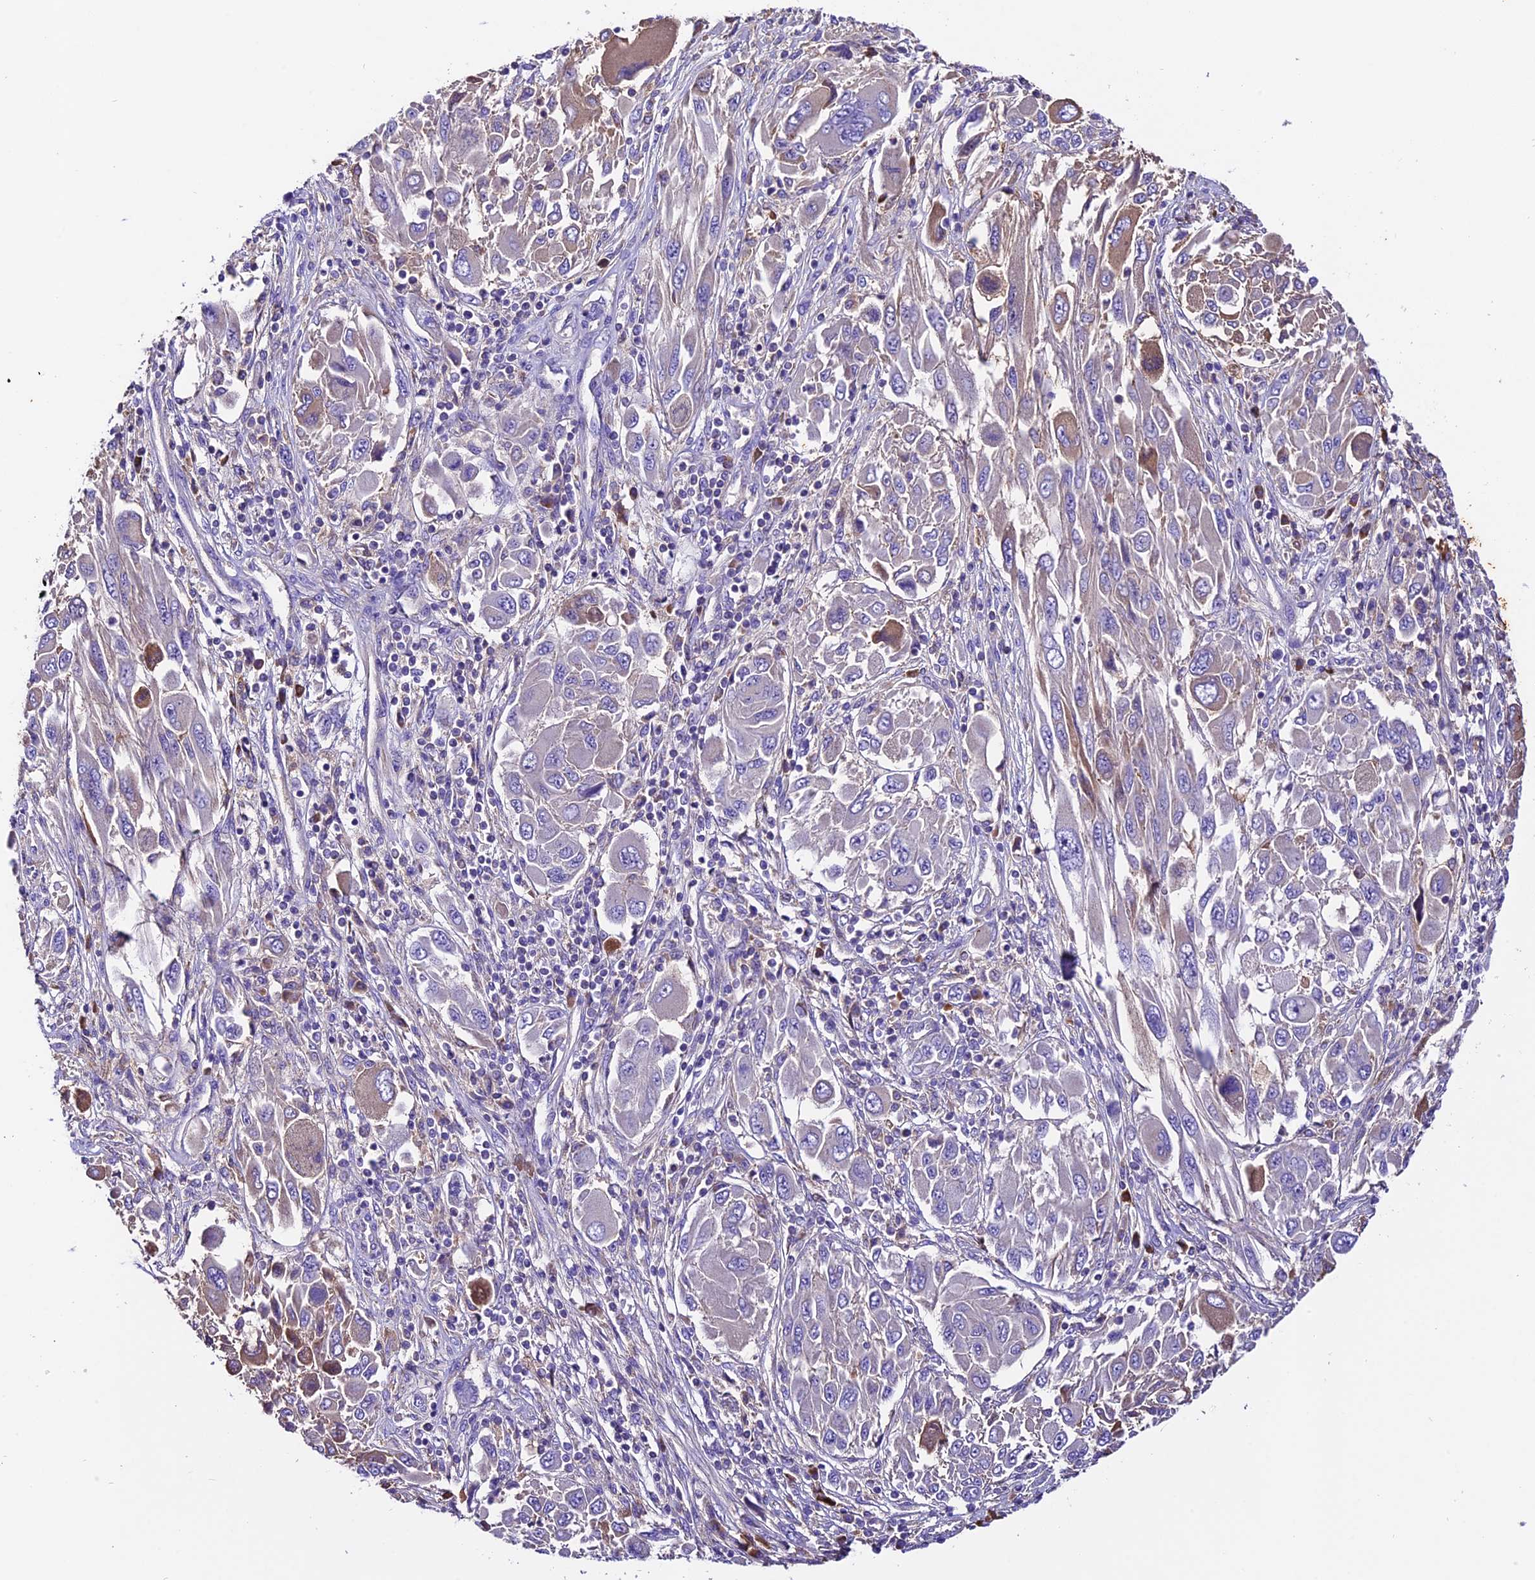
{"staining": {"intensity": "weak", "quantity": "<25%", "location": "cytoplasmic/membranous"}, "tissue": "melanoma", "cell_type": "Tumor cells", "image_type": "cancer", "snomed": [{"axis": "morphology", "description": "Malignant melanoma, NOS"}, {"axis": "topography", "description": "Skin"}], "caption": "Human melanoma stained for a protein using immunohistochemistry (IHC) demonstrates no staining in tumor cells.", "gene": "SIX5", "patient": {"sex": "female", "age": 91}}